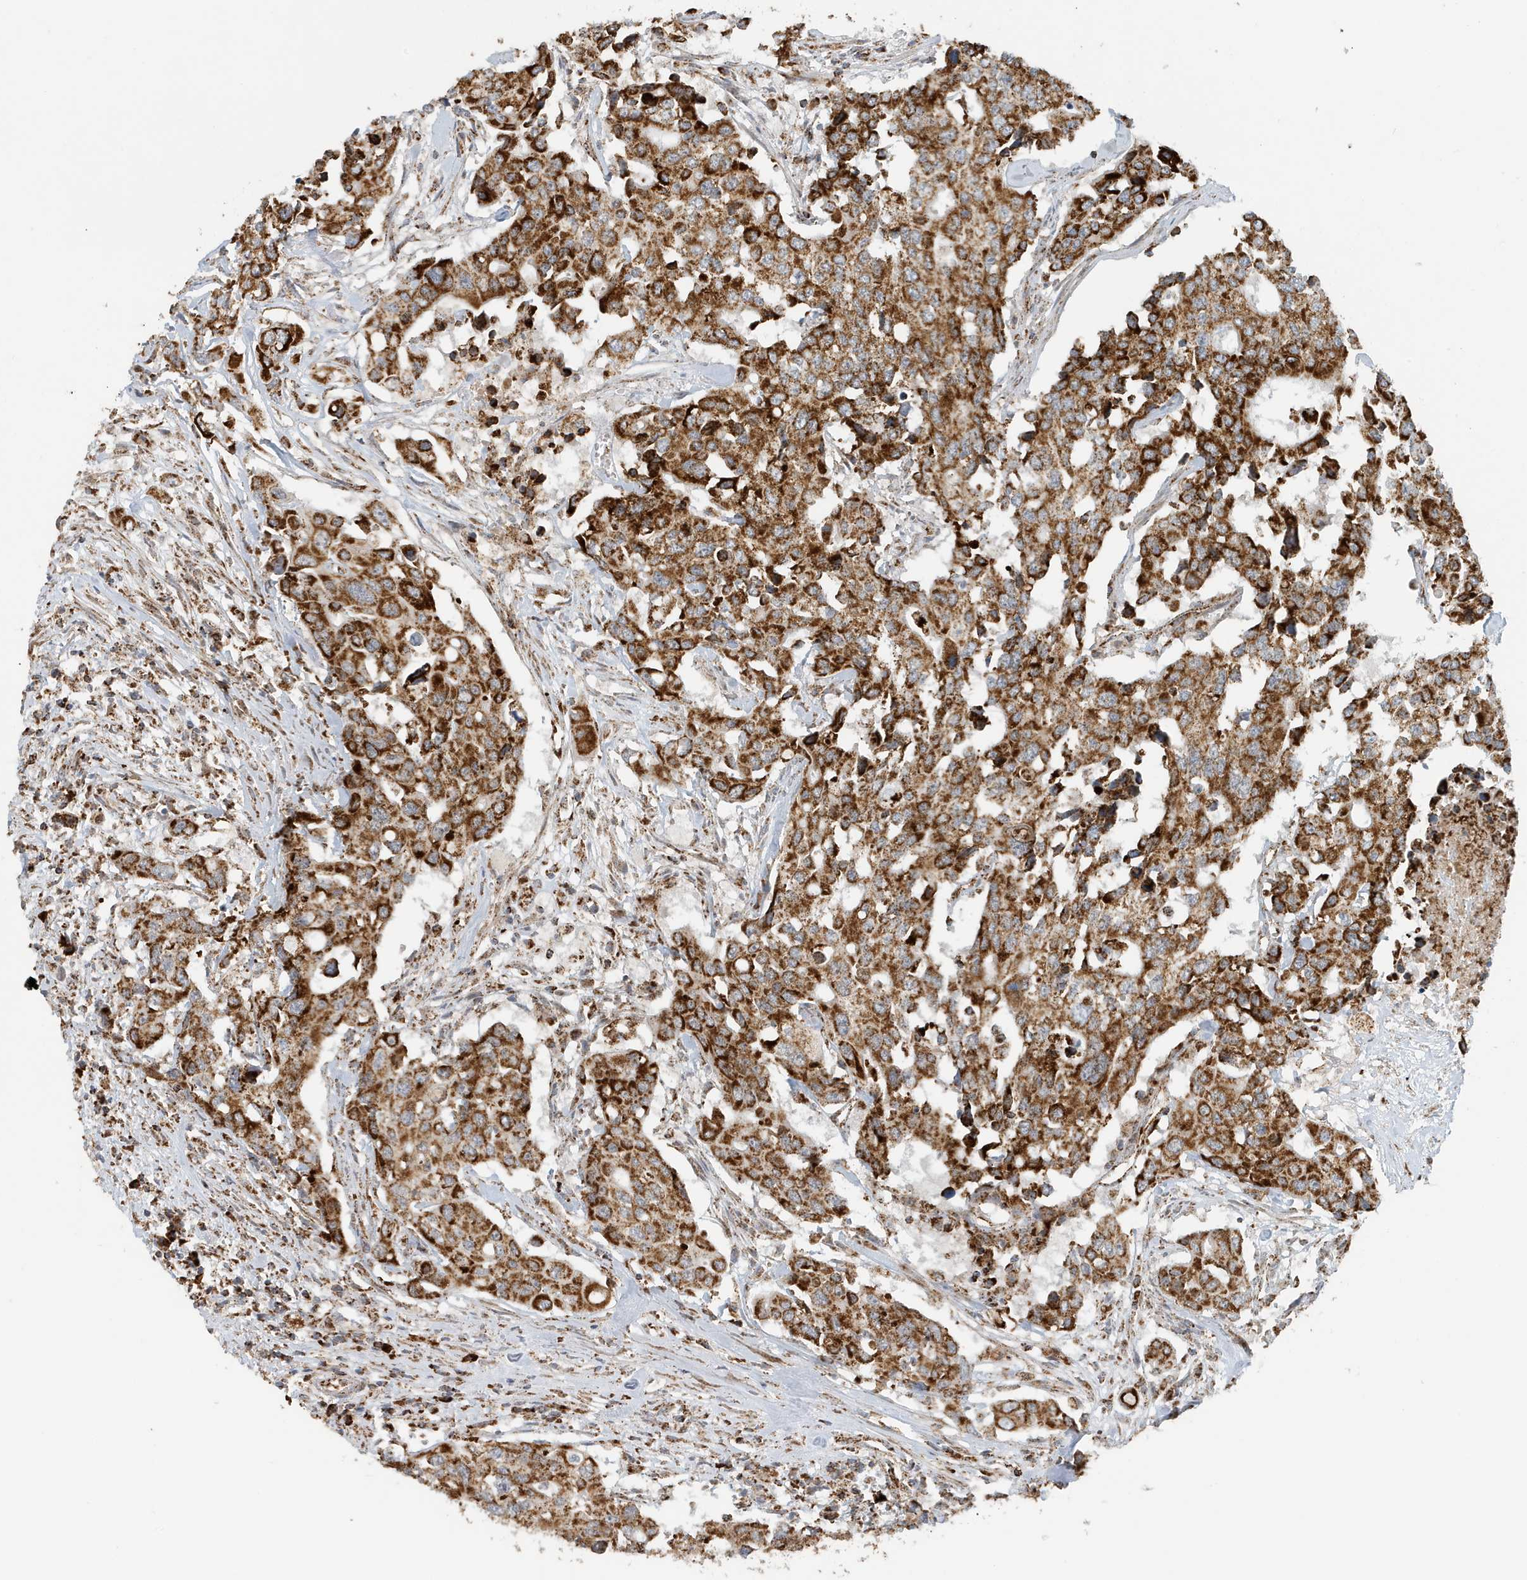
{"staining": {"intensity": "strong", "quantity": ">75%", "location": "cytoplasmic/membranous"}, "tissue": "colorectal cancer", "cell_type": "Tumor cells", "image_type": "cancer", "snomed": [{"axis": "morphology", "description": "Adenocarcinoma, NOS"}, {"axis": "topography", "description": "Colon"}], "caption": "This histopathology image reveals colorectal cancer (adenocarcinoma) stained with immunohistochemistry (IHC) to label a protein in brown. The cytoplasmic/membranous of tumor cells show strong positivity for the protein. Nuclei are counter-stained blue.", "gene": "MAN1A1", "patient": {"sex": "male", "age": 77}}